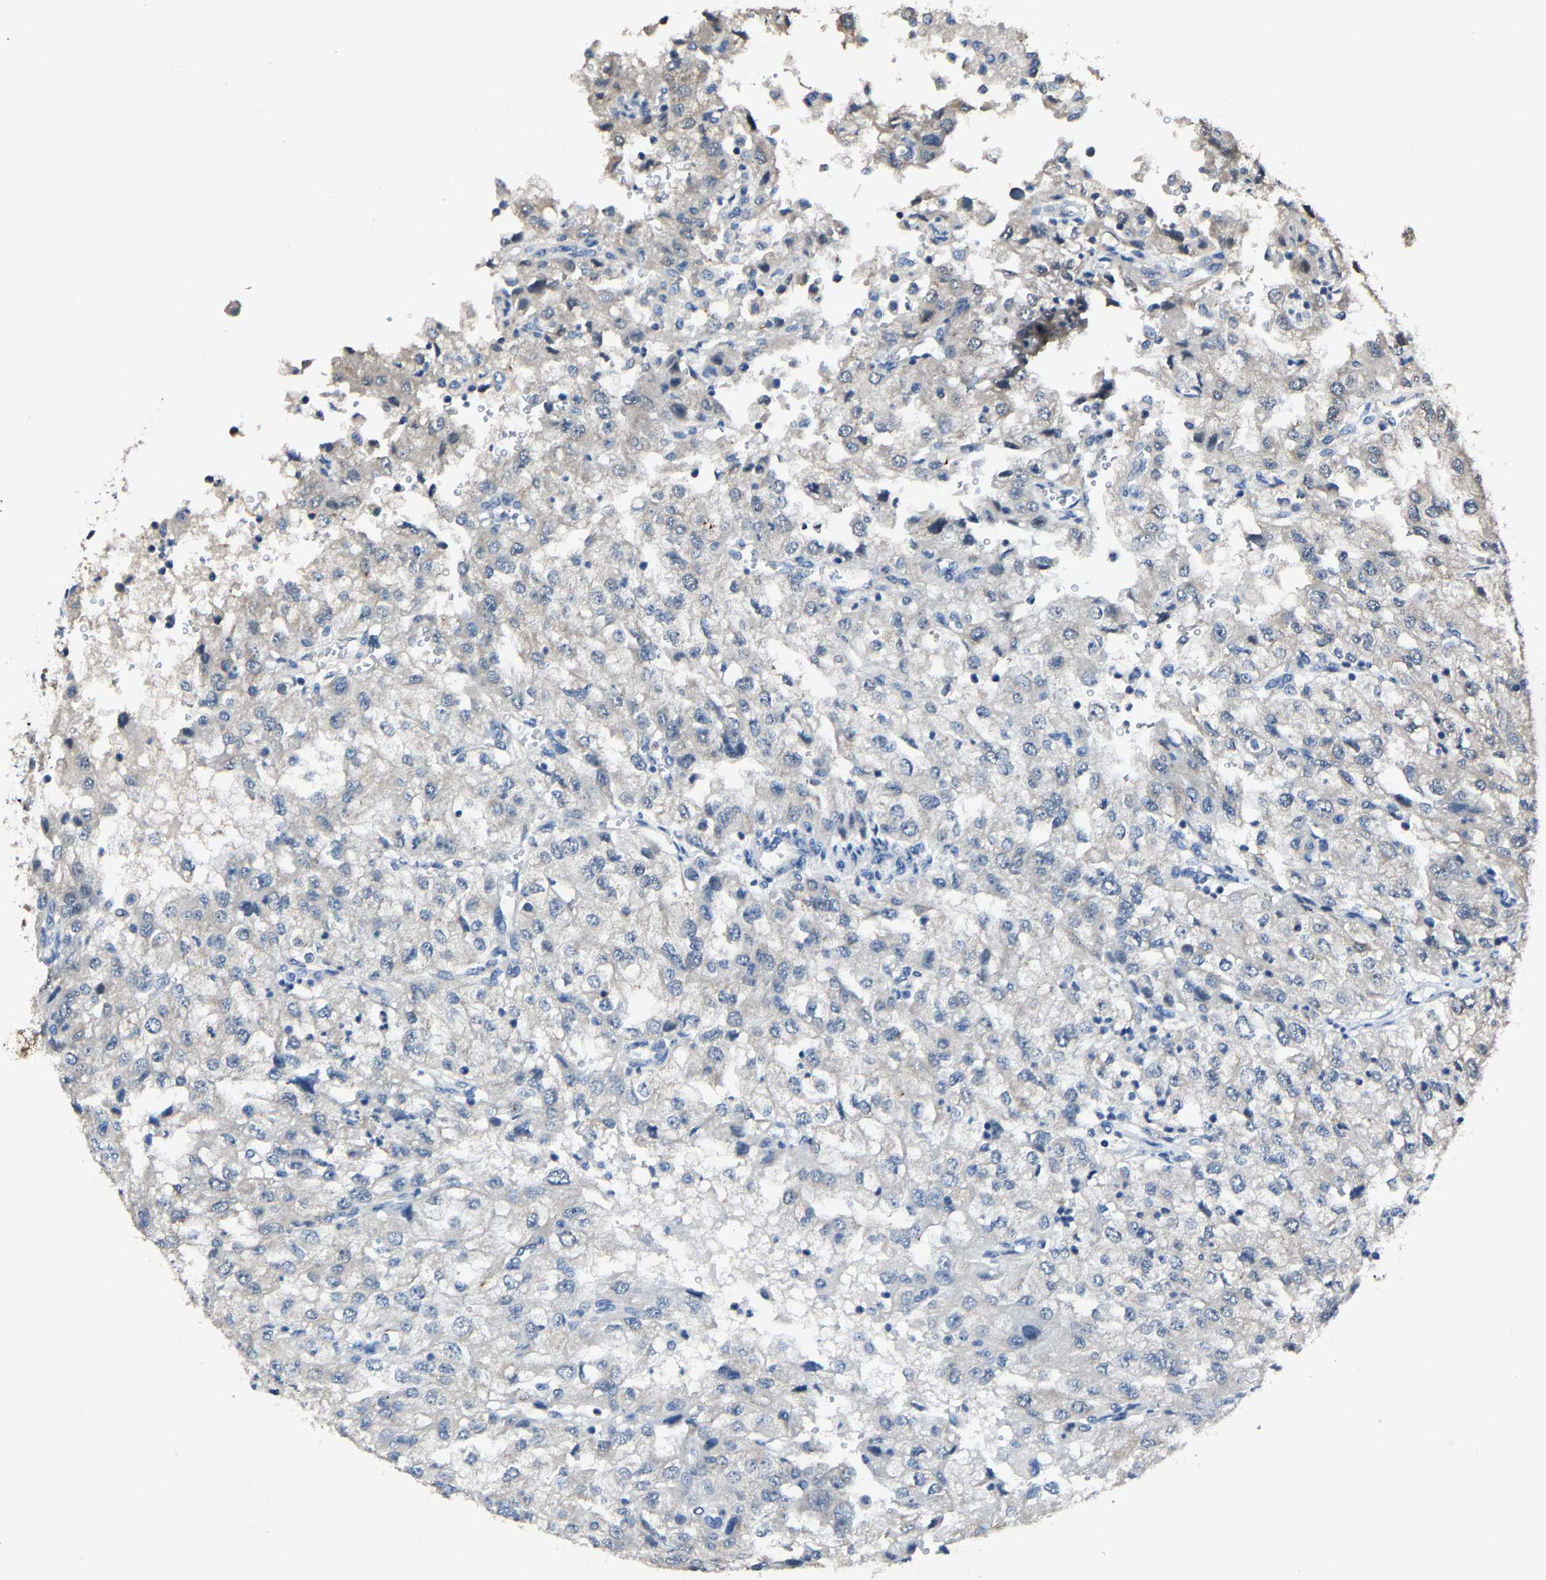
{"staining": {"intensity": "negative", "quantity": "none", "location": "none"}, "tissue": "renal cancer", "cell_type": "Tumor cells", "image_type": "cancer", "snomed": [{"axis": "morphology", "description": "Adenocarcinoma, NOS"}, {"axis": "topography", "description": "Kidney"}], "caption": "This is an immunohistochemistry (IHC) histopathology image of renal cancer. There is no staining in tumor cells.", "gene": "STRBP", "patient": {"sex": "female", "age": 54}}